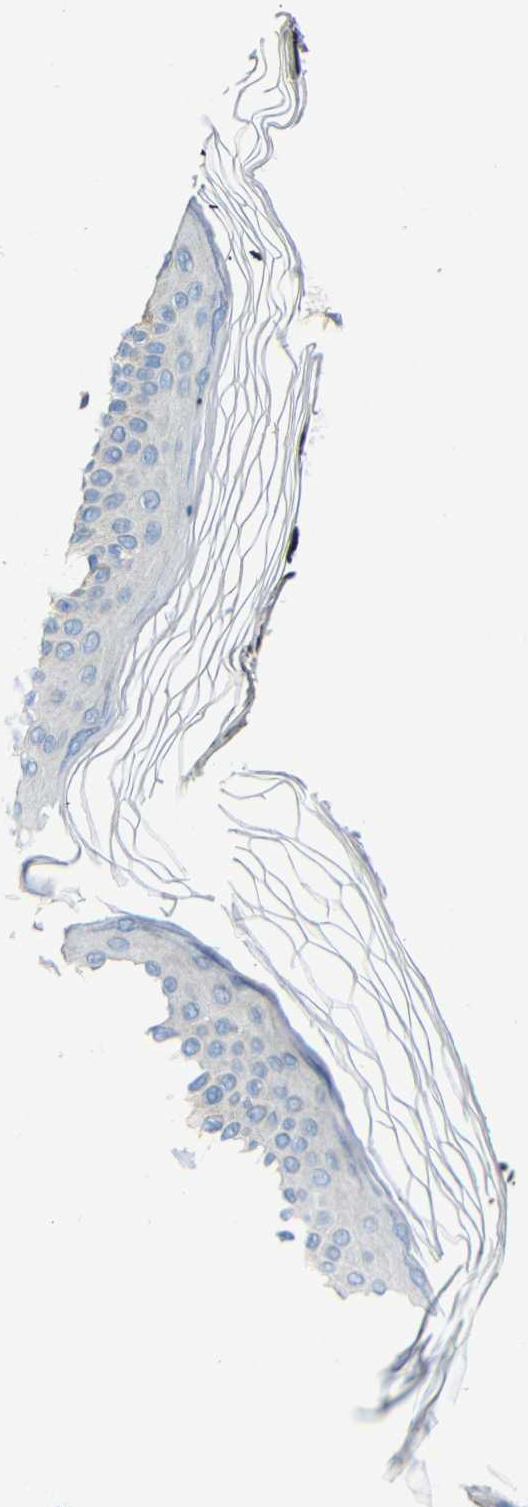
{"staining": {"intensity": "moderate", "quantity": ">75%", "location": "cytoplasmic/membranous"}, "tissue": "skin", "cell_type": "Fibroblasts", "image_type": "normal", "snomed": [{"axis": "morphology", "description": "Normal tissue, NOS"}, {"axis": "topography", "description": "Skin"}], "caption": "A micrograph of skin stained for a protein demonstrates moderate cytoplasmic/membranous brown staining in fibroblasts.", "gene": "IGSF10", "patient": {"sex": "female", "age": 19}}